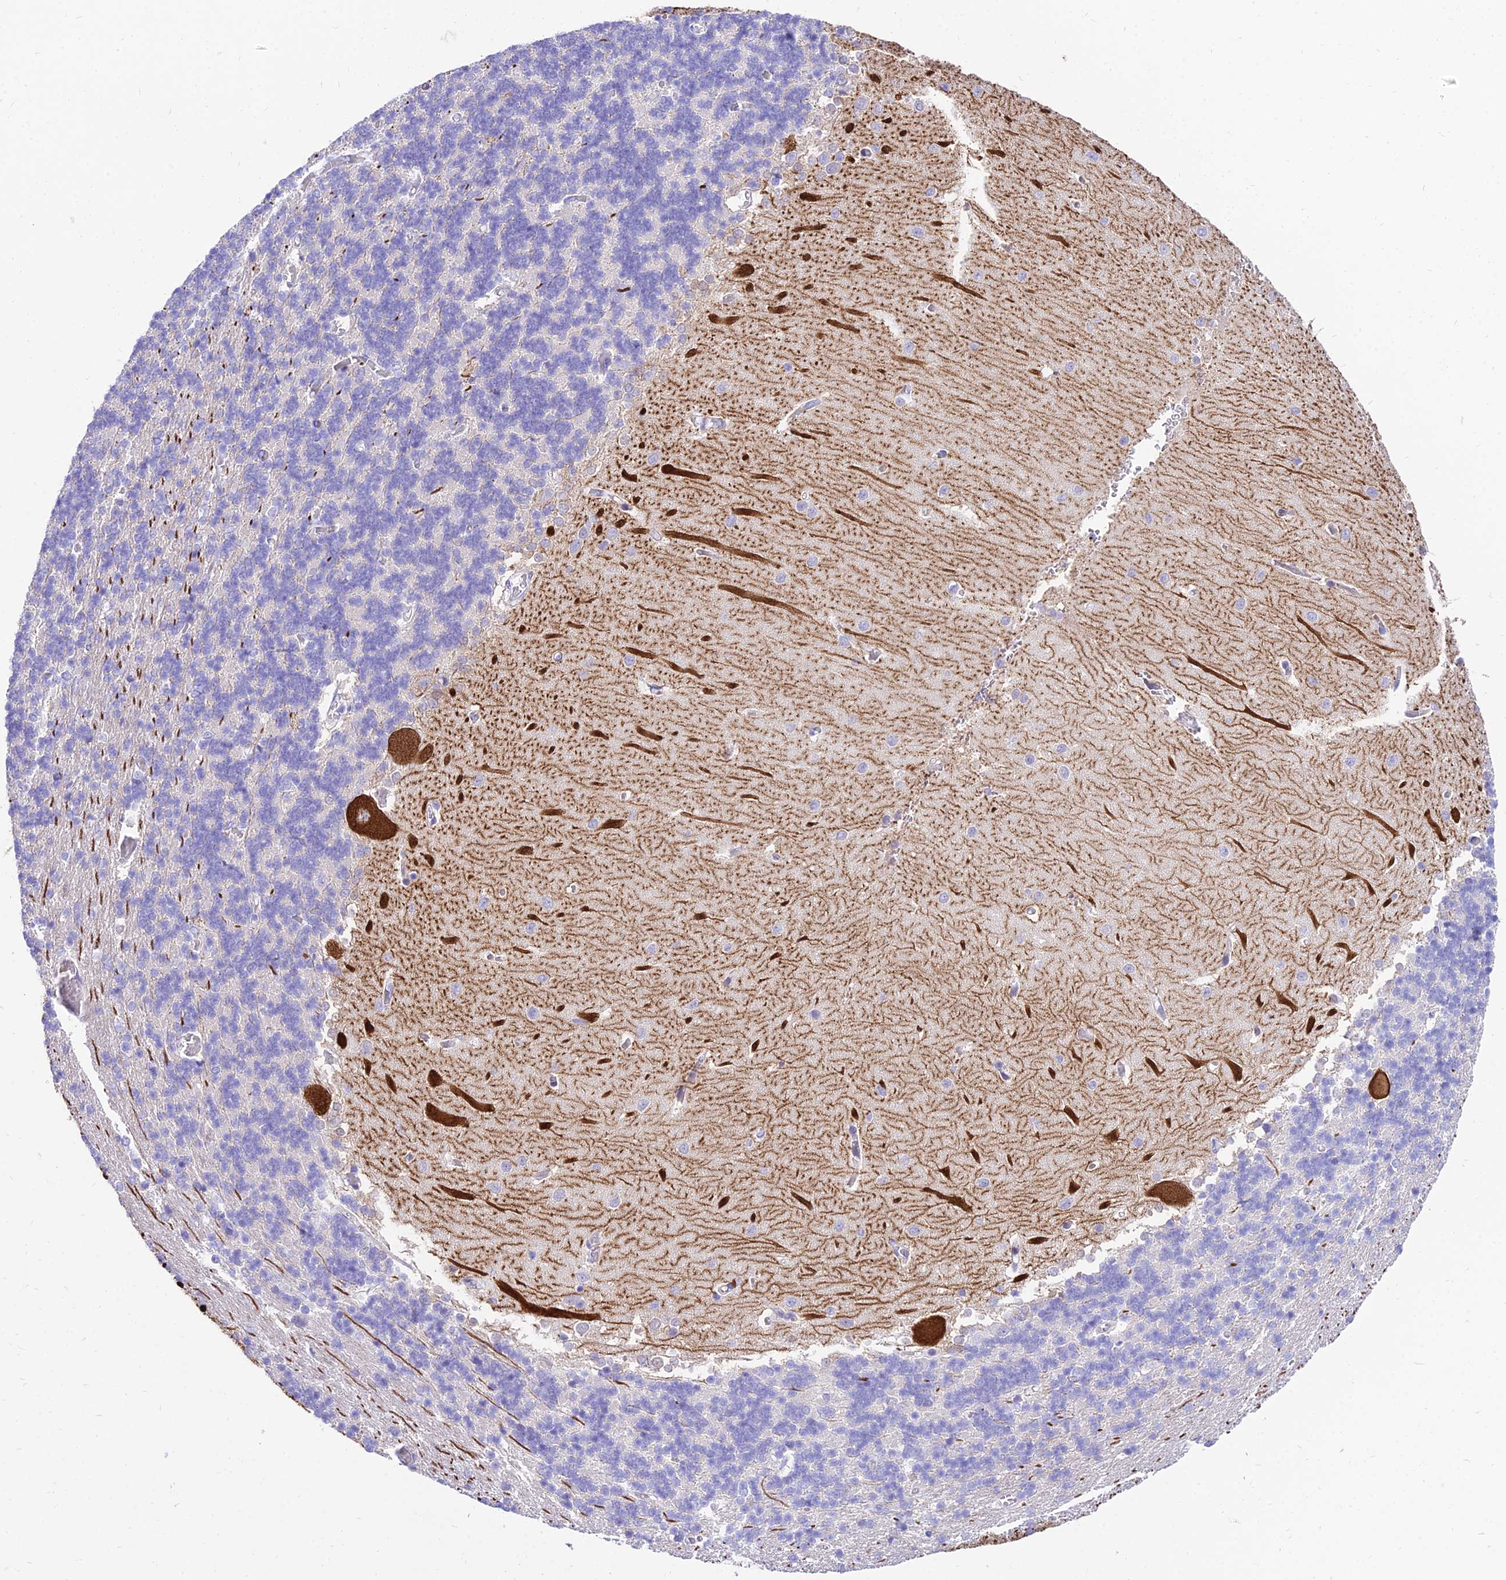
{"staining": {"intensity": "negative", "quantity": "none", "location": "none"}, "tissue": "cerebellum", "cell_type": "Cells in granular layer", "image_type": "normal", "snomed": [{"axis": "morphology", "description": "Normal tissue, NOS"}, {"axis": "topography", "description": "Cerebellum"}], "caption": "Immunohistochemical staining of benign cerebellum exhibits no significant staining in cells in granular layer.", "gene": "TAC3", "patient": {"sex": "male", "age": 37}}